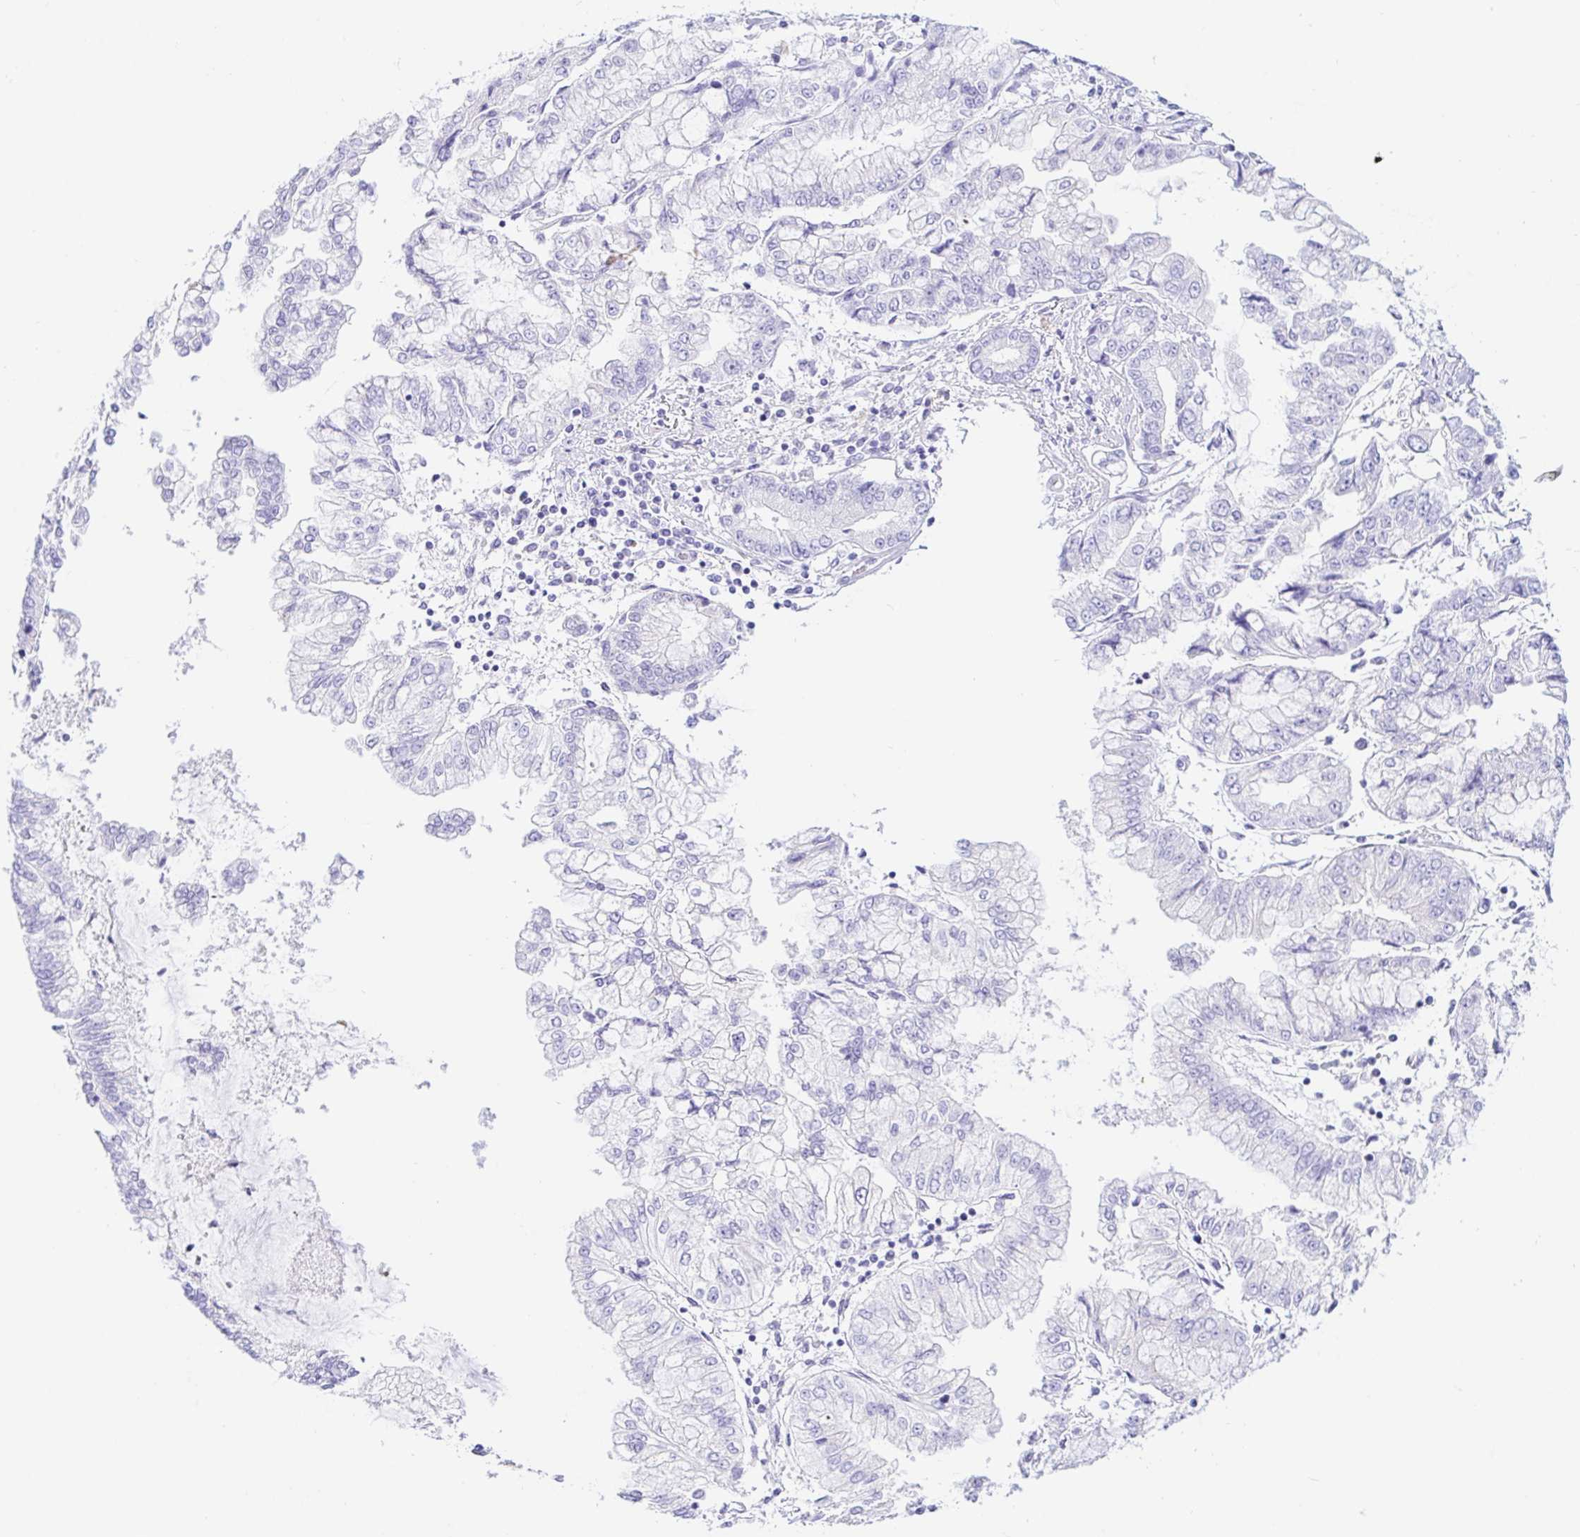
{"staining": {"intensity": "negative", "quantity": "none", "location": "none"}, "tissue": "stomach cancer", "cell_type": "Tumor cells", "image_type": "cancer", "snomed": [{"axis": "morphology", "description": "Adenocarcinoma, NOS"}, {"axis": "topography", "description": "Stomach, upper"}], "caption": "Immunohistochemistry (IHC) photomicrograph of human stomach adenocarcinoma stained for a protein (brown), which displays no expression in tumor cells.", "gene": "PAX8", "patient": {"sex": "female", "age": 74}}